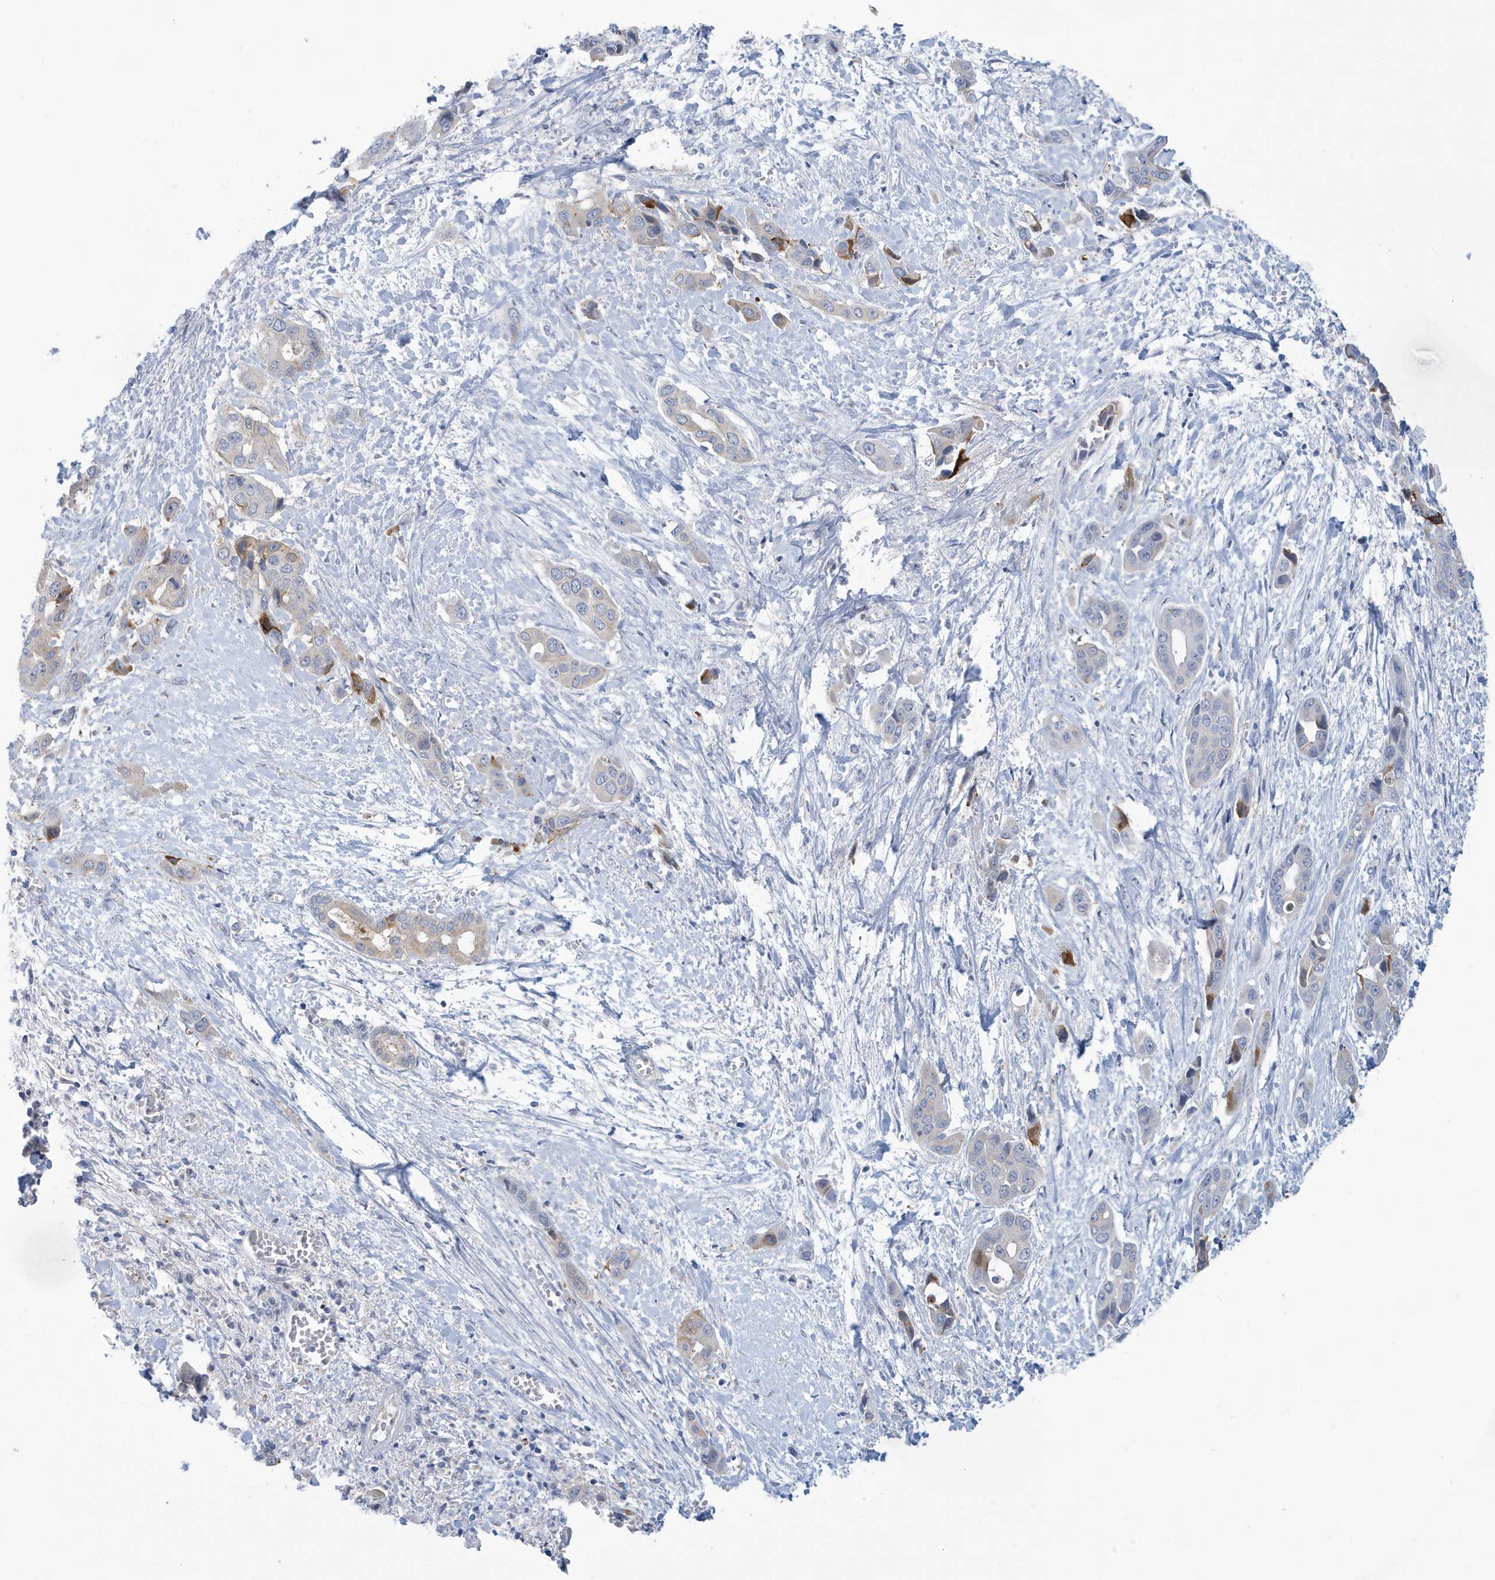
{"staining": {"intensity": "moderate", "quantity": "<25%", "location": "cytoplasmic/membranous"}, "tissue": "liver cancer", "cell_type": "Tumor cells", "image_type": "cancer", "snomed": [{"axis": "morphology", "description": "Cholangiocarcinoma"}, {"axis": "topography", "description": "Liver"}], "caption": "There is low levels of moderate cytoplasmic/membranous staining in tumor cells of cholangiocarcinoma (liver), as demonstrated by immunohistochemical staining (brown color).", "gene": "VTA1", "patient": {"sex": "female", "age": 52}}